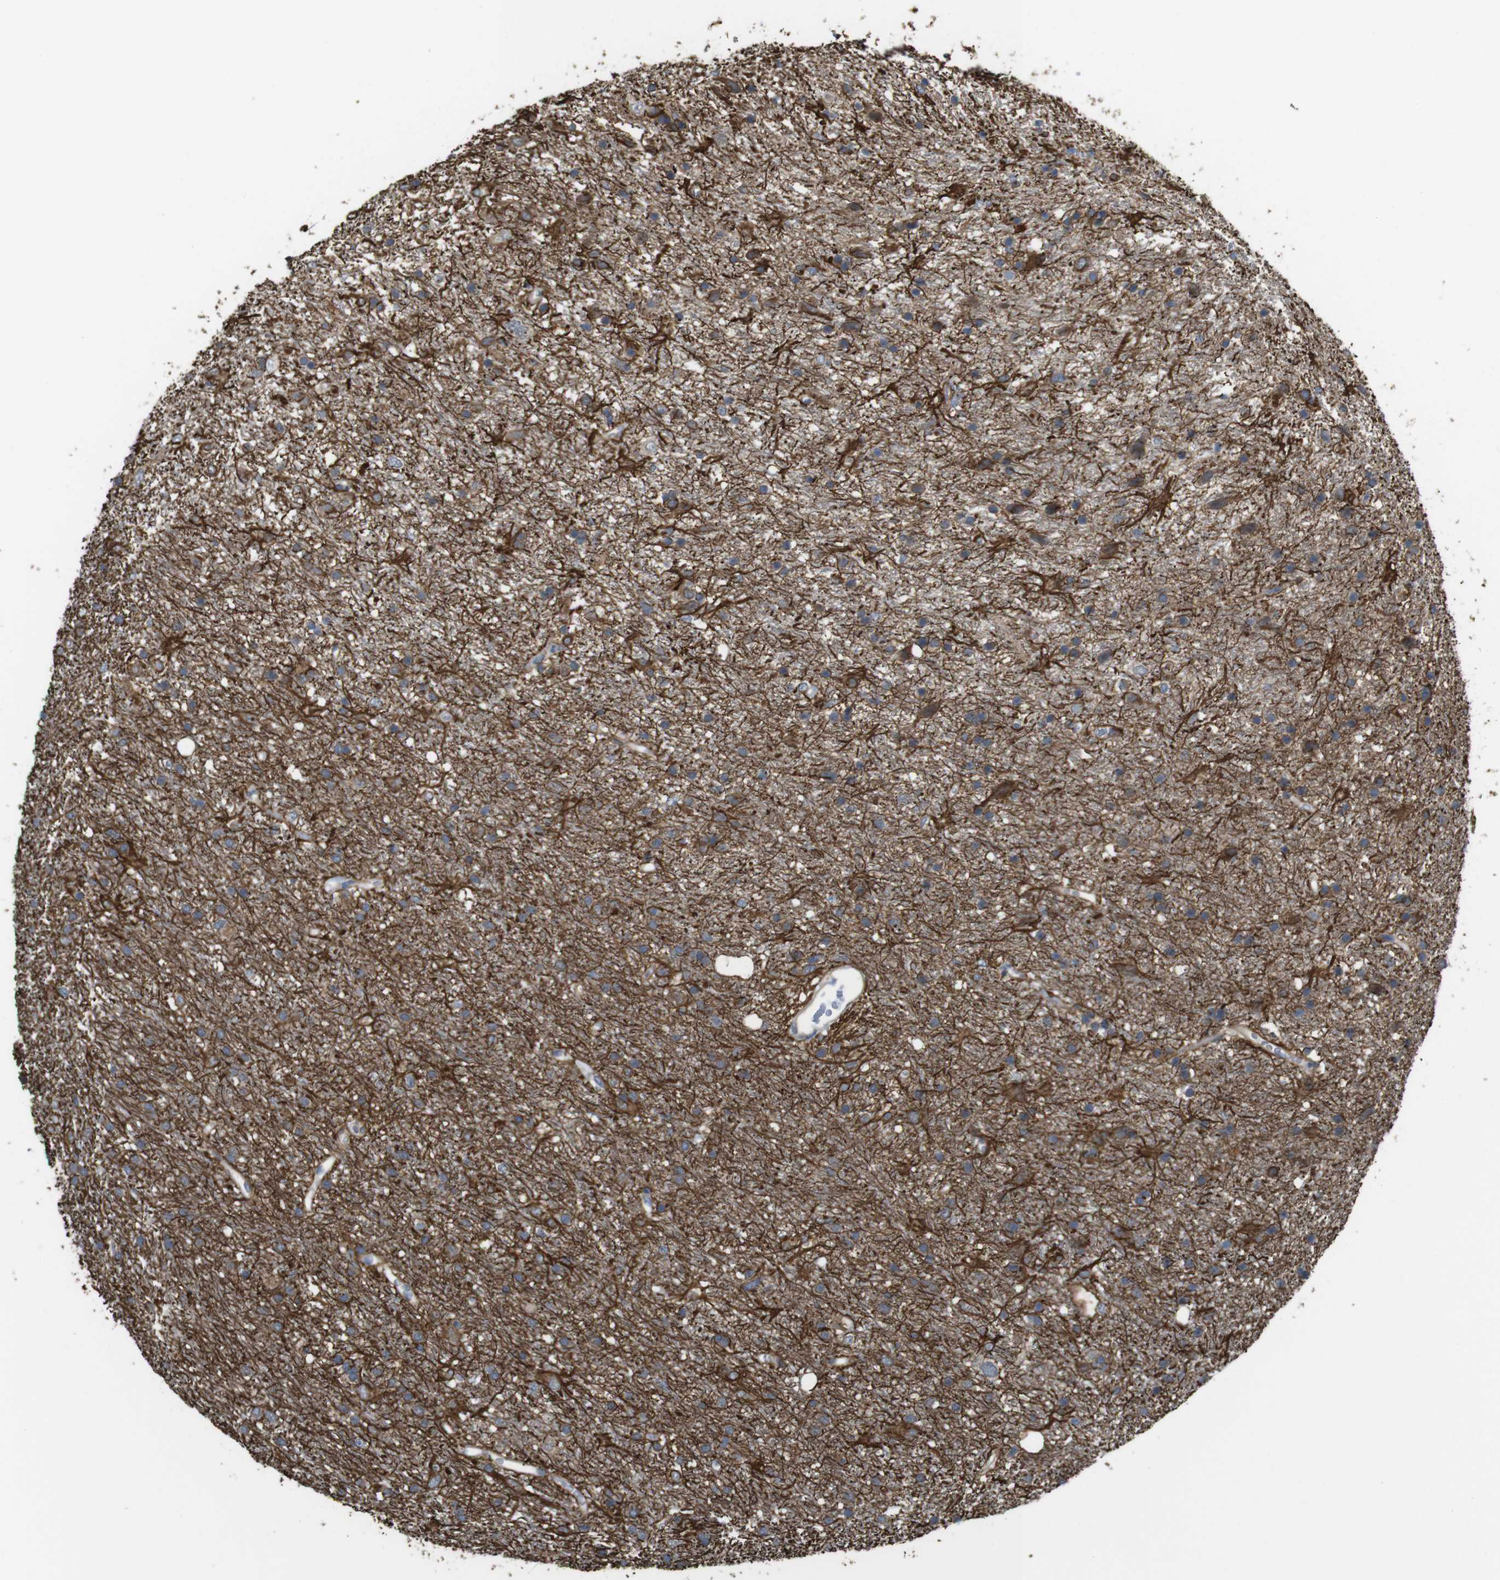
{"staining": {"intensity": "strong", "quantity": ">75%", "location": "cytoplasmic/membranous"}, "tissue": "glioma", "cell_type": "Tumor cells", "image_type": "cancer", "snomed": [{"axis": "morphology", "description": "Glioma, malignant, Low grade"}, {"axis": "topography", "description": "Brain"}], "caption": "Glioma stained for a protein exhibits strong cytoplasmic/membranous positivity in tumor cells.", "gene": "CDC34", "patient": {"sex": "male", "age": 77}}